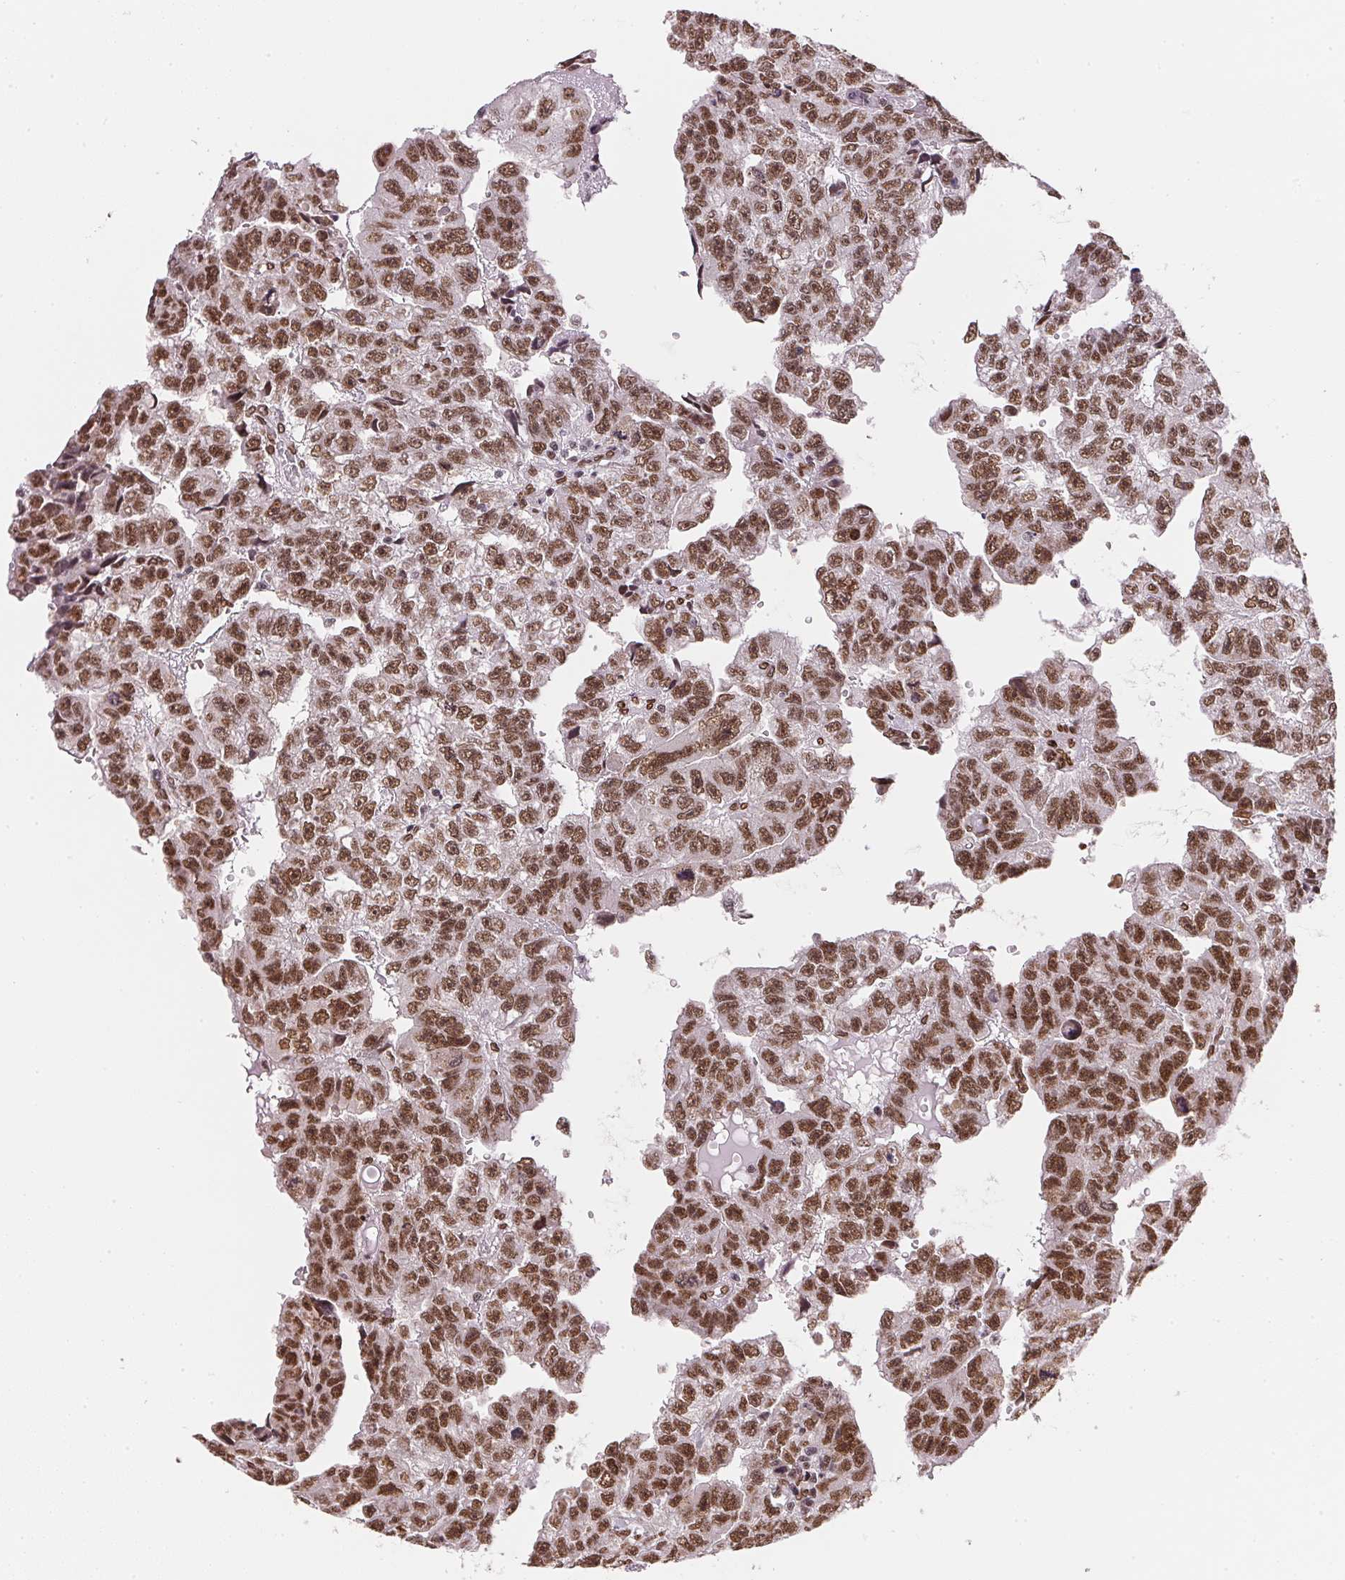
{"staining": {"intensity": "moderate", "quantity": ">75%", "location": "nuclear"}, "tissue": "testis cancer", "cell_type": "Tumor cells", "image_type": "cancer", "snomed": [{"axis": "morphology", "description": "Carcinoma, Embryonal, NOS"}, {"axis": "topography", "description": "Testis"}], "caption": "Moderate nuclear protein expression is seen in about >75% of tumor cells in testis cancer.", "gene": "SAP30BP", "patient": {"sex": "male", "age": 20}}